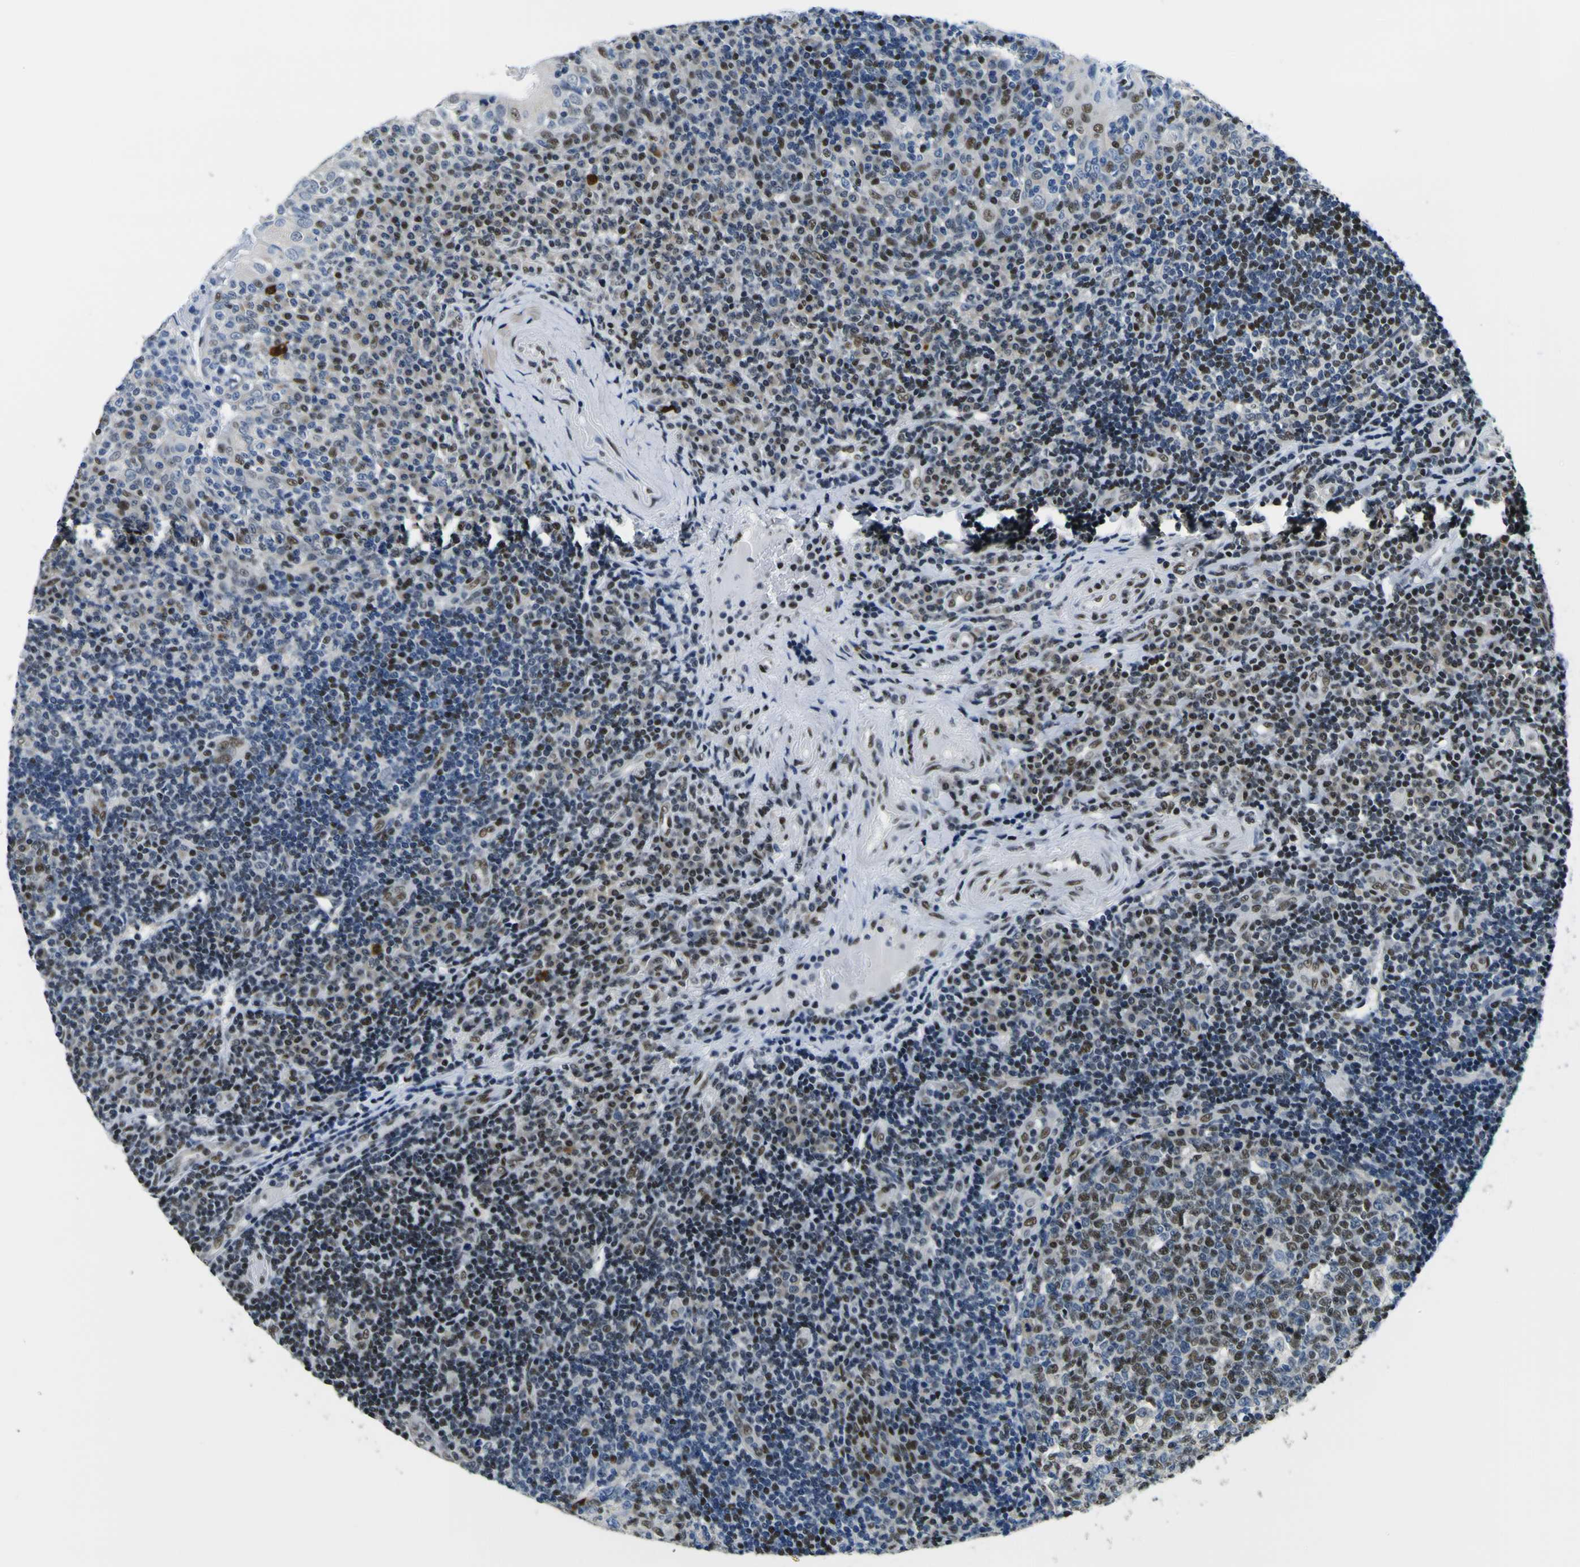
{"staining": {"intensity": "moderate", "quantity": ">75%", "location": "nuclear"}, "tissue": "tonsil", "cell_type": "Germinal center cells", "image_type": "normal", "snomed": [{"axis": "morphology", "description": "Normal tissue, NOS"}, {"axis": "topography", "description": "Tonsil"}], "caption": "Tonsil stained with immunohistochemistry shows moderate nuclear staining in approximately >75% of germinal center cells.", "gene": "SP1", "patient": {"sex": "female", "age": 40}}